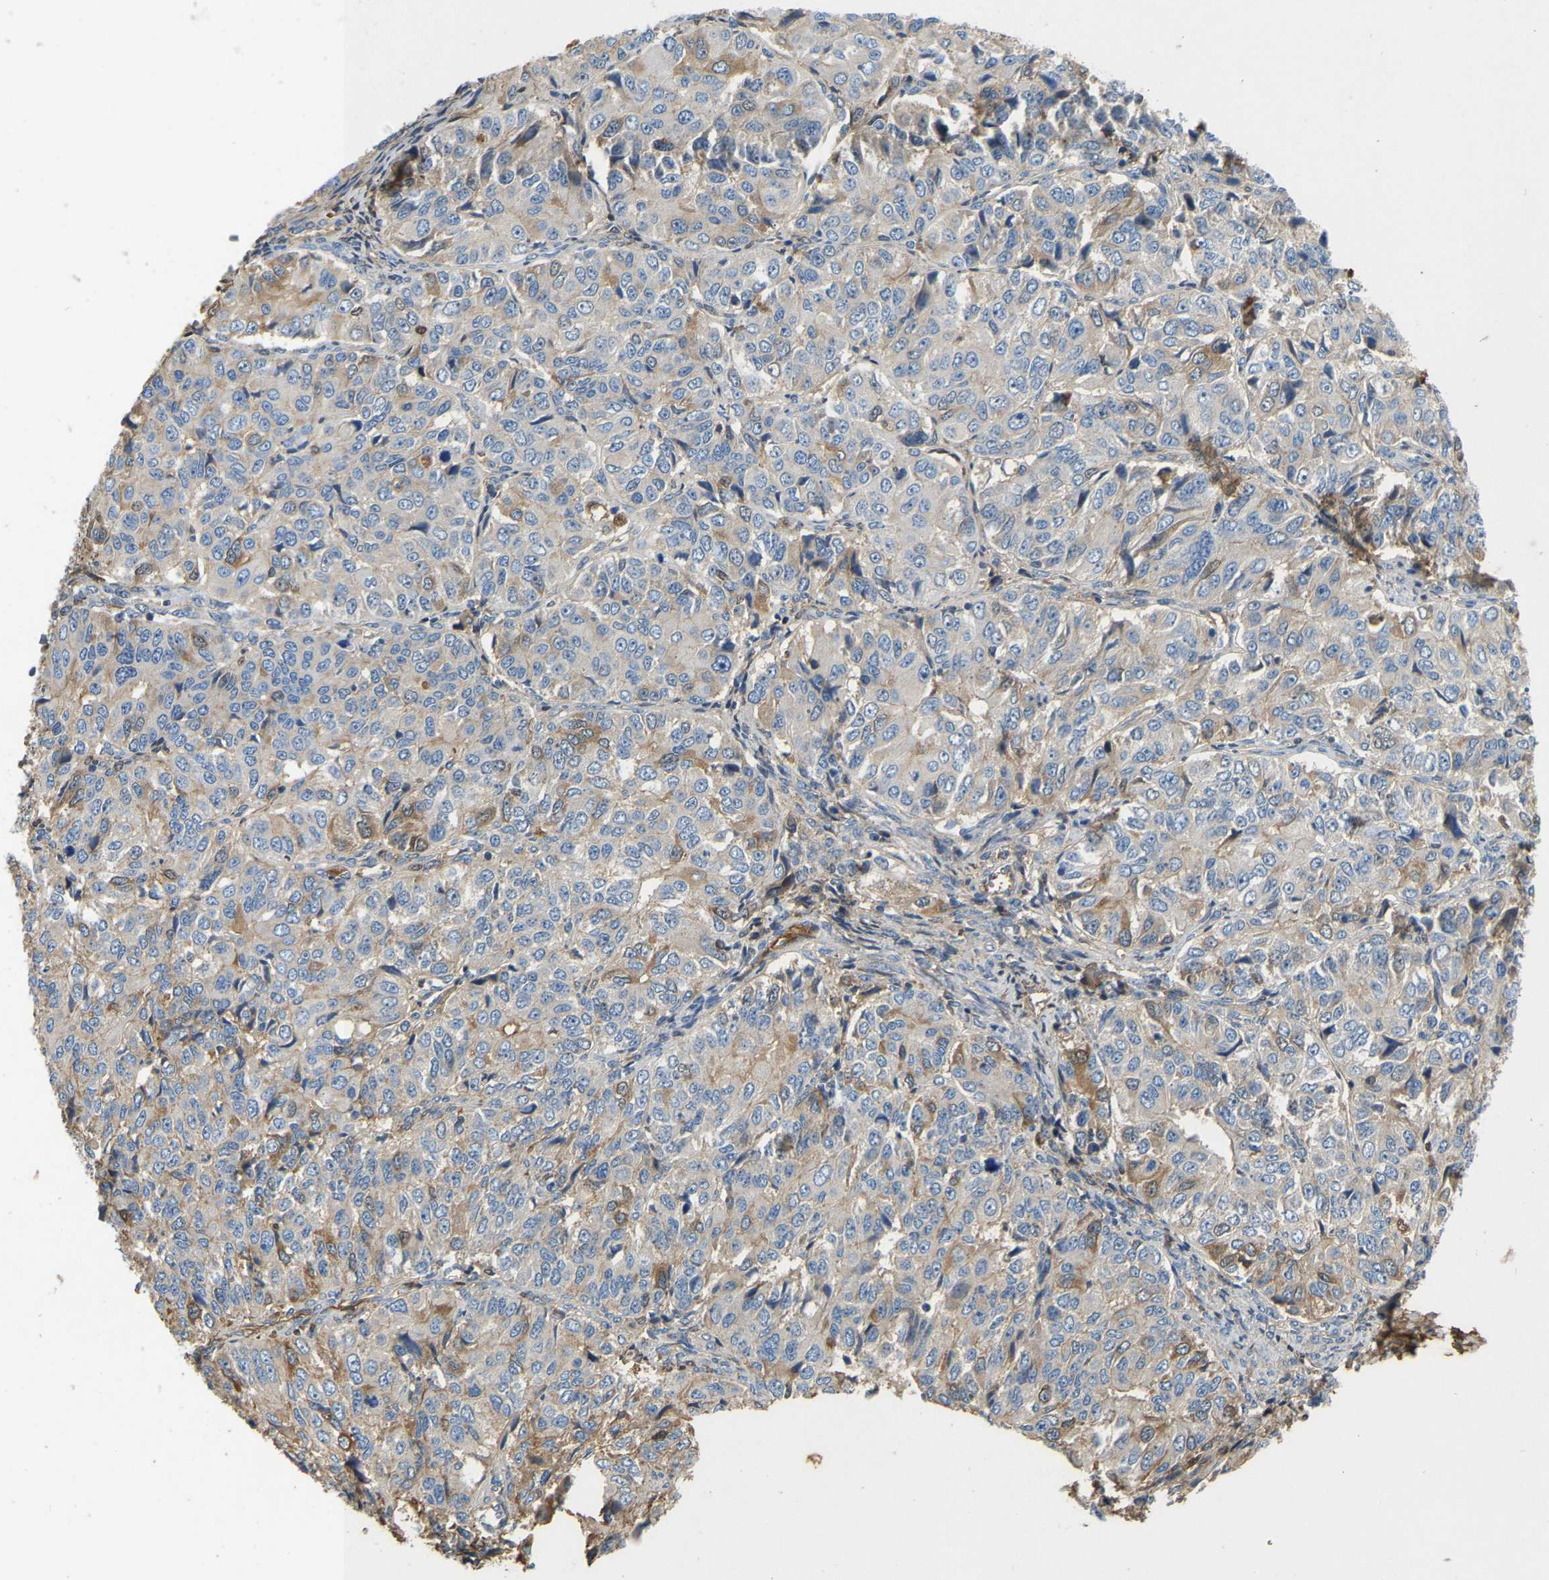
{"staining": {"intensity": "moderate", "quantity": "<25%", "location": "cytoplasmic/membranous"}, "tissue": "ovarian cancer", "cell_type": "Tumor cells", "image_type": "cancer", "snomed": [{"axis": "morphology", "description": "Carcinoma, endometroid"}, {"axis": "topography", "description": "Ovary"}], "caption": "This micrograph demonstrates immunohistochemistry (IHC) staining of ovarian endometroid carcinoma, with low moderate cytoplasmic/membranous expression in about <25% of tumor cells.", "gene": "STC1", "patient": {"sex": "female", "age": 51}}